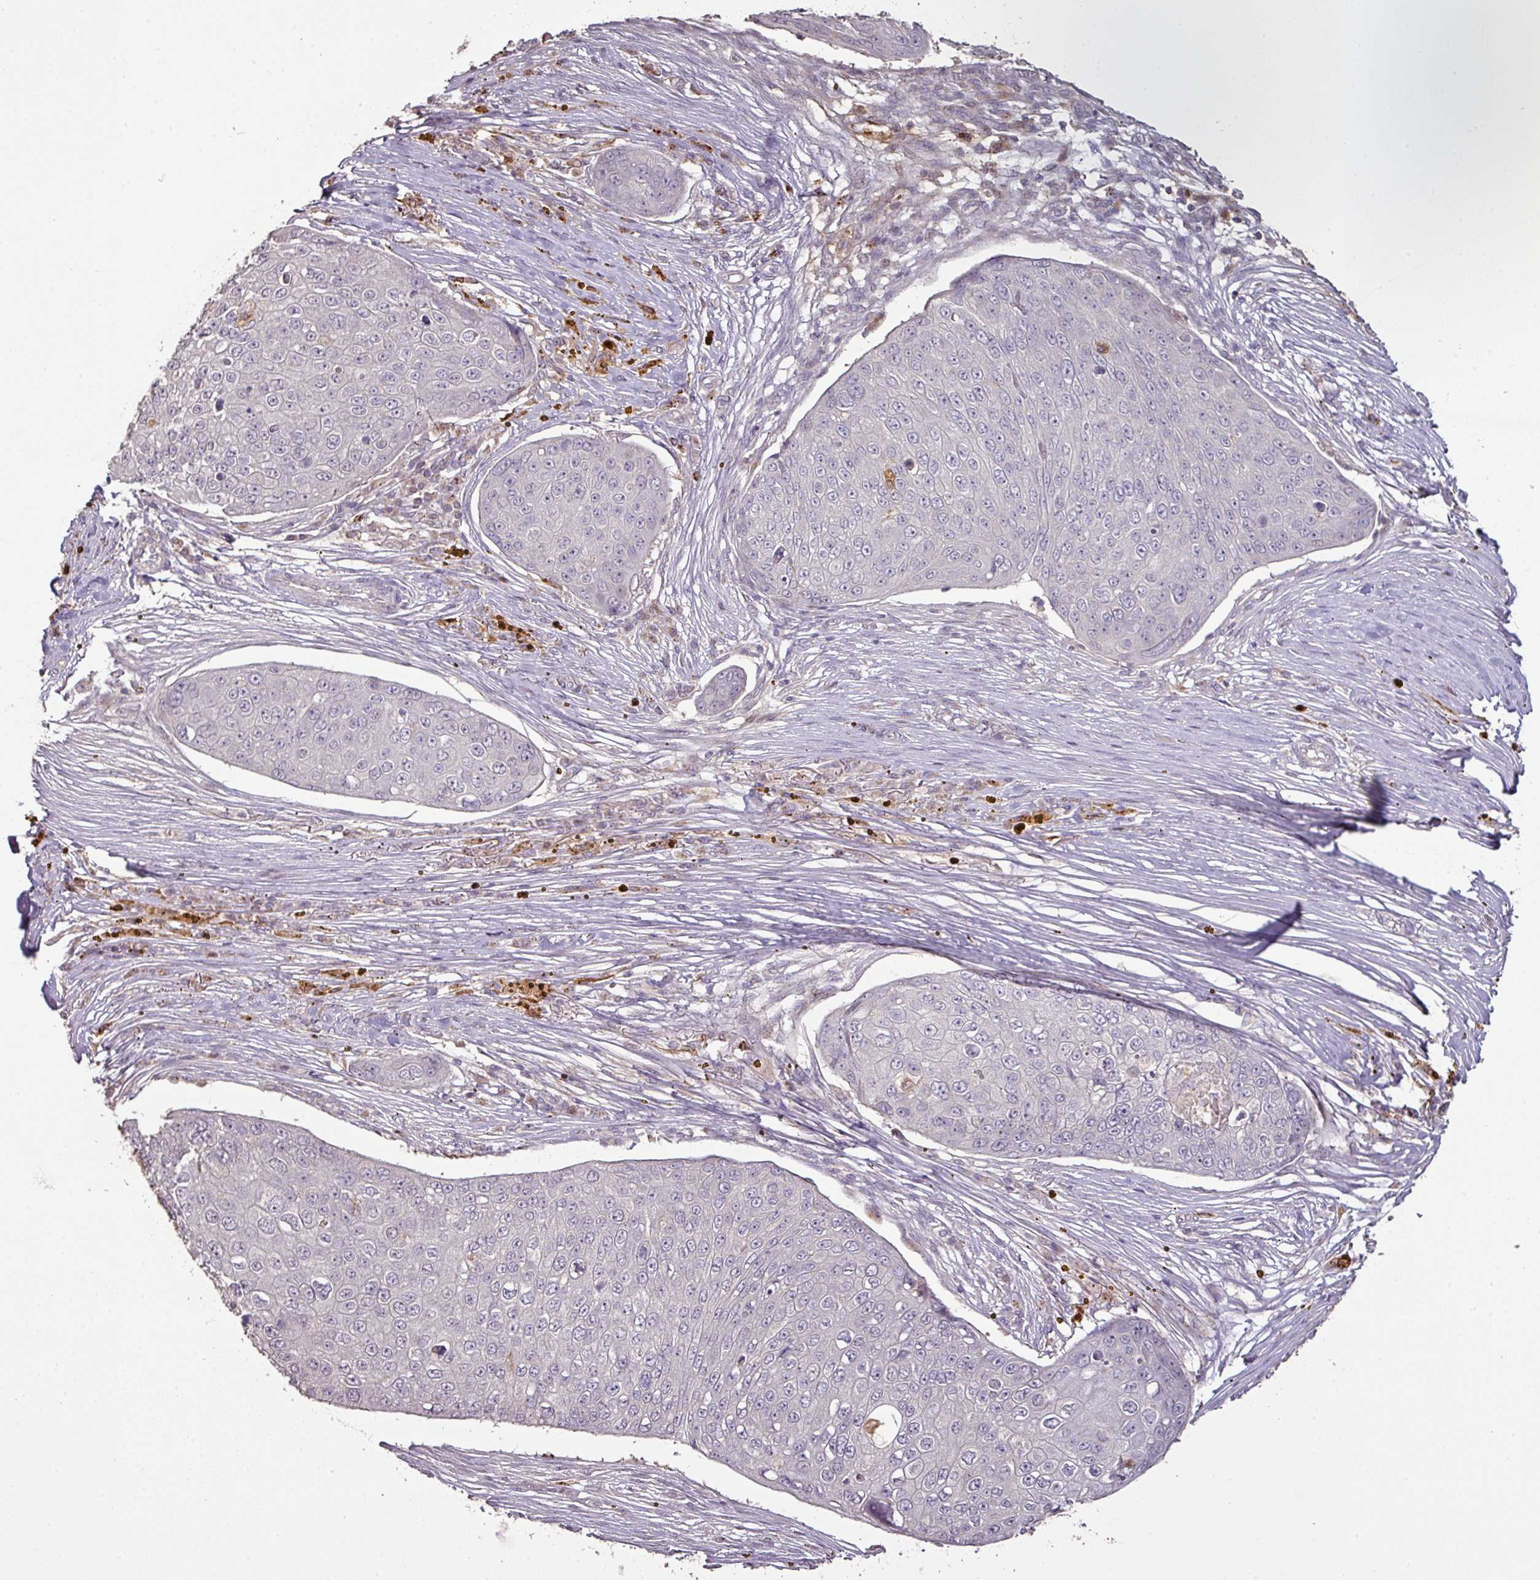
{"staining": {"intensity": "negative", "quantity": "none", "location": "none"}, "tissue": "skin cancer", "cell_type": "Tumor cells", "image_type": "cancer", "snomed": [{"axis": "morphology", "description": "Squamous cell carcinoma, NOS"}, {"axis": "topography", "description": "Skin"}], "caption": "There is no significant staining in tumor cells of skin cancer.", "gene": "CXCR5", "patient": {"sex": "male", "age": 71}}